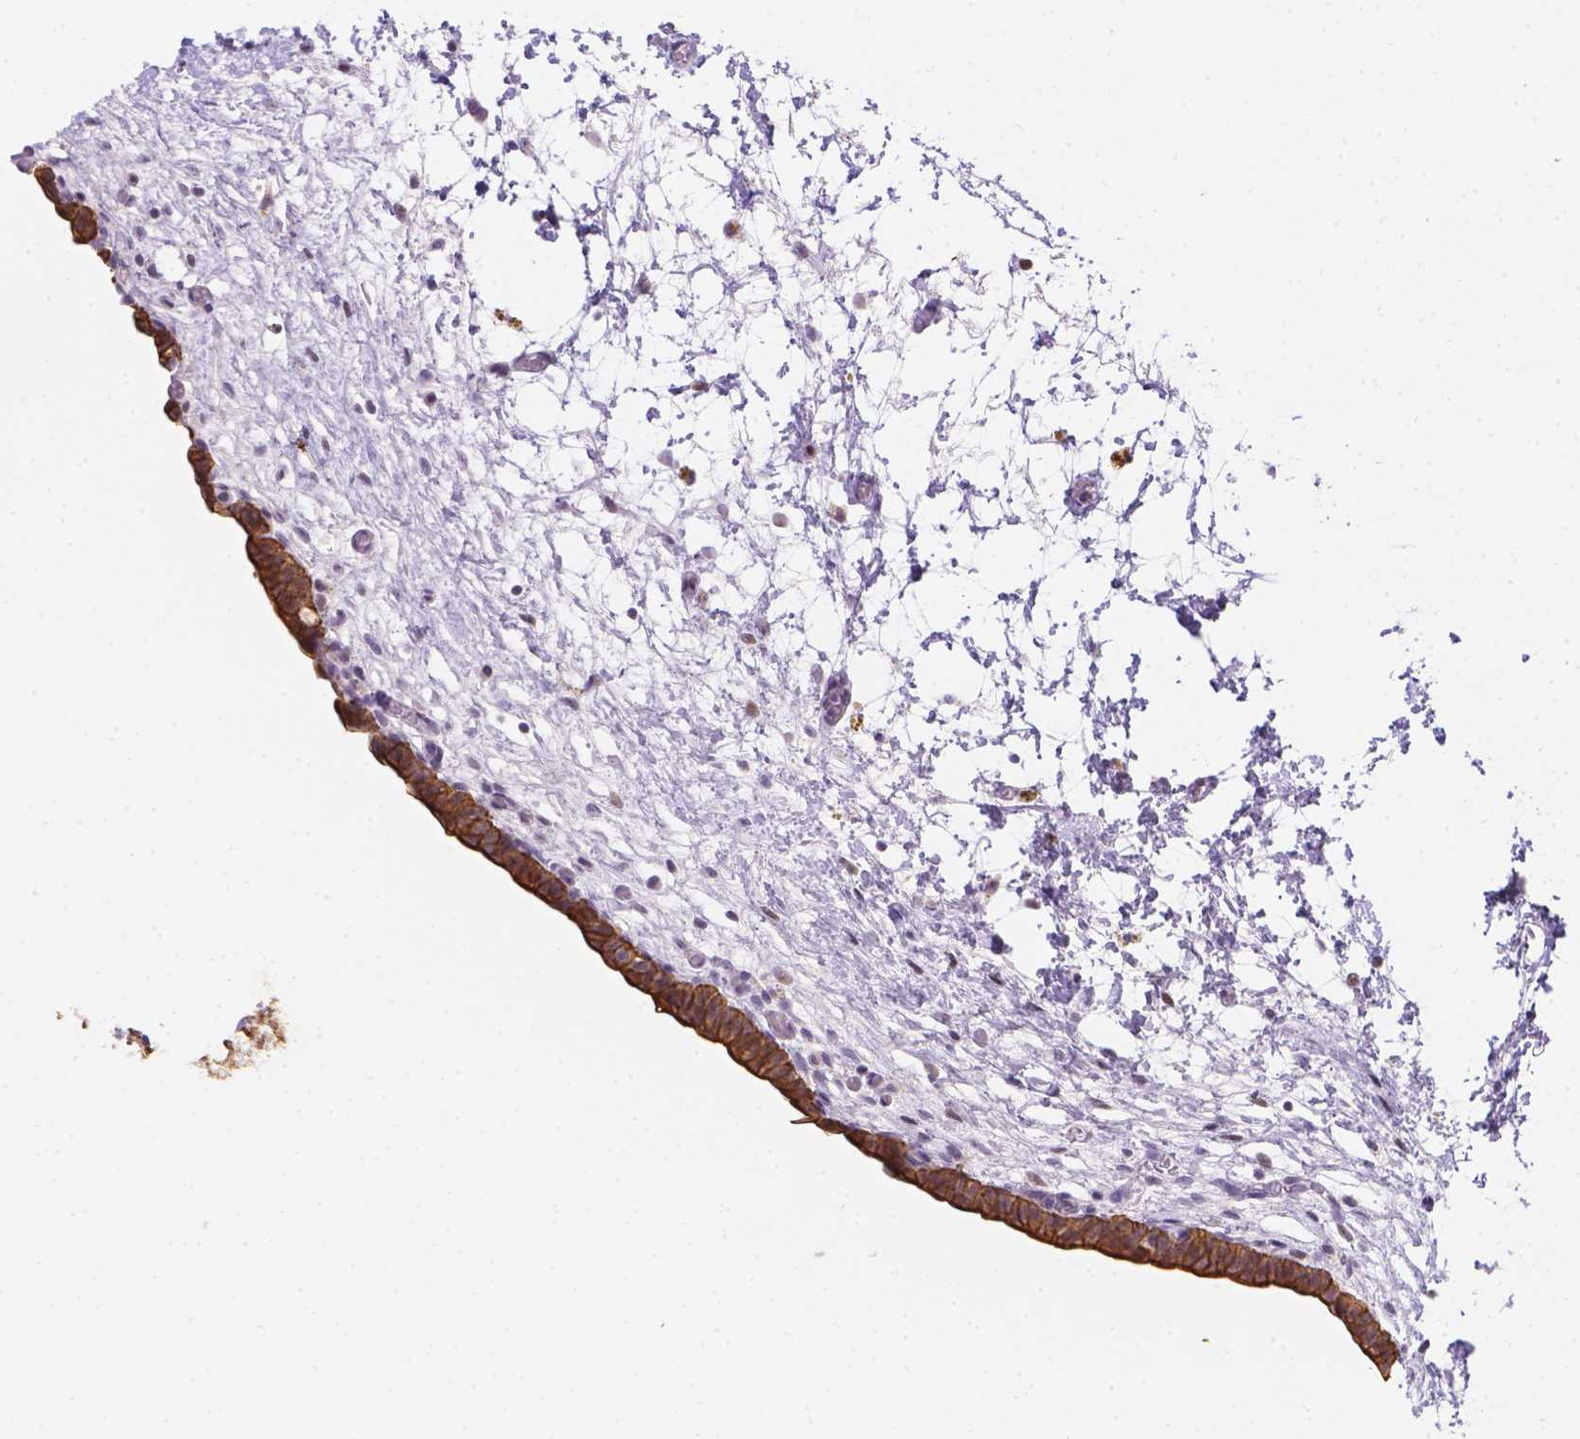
{"staining": {"intensity": "strong", "quantity": ">75%", "location": "cytoplasmic/membranous"}, "tissue": "urinary bladder", "cell_type": "Urothelial cells", "image_type": "normal", "snomed": [{"axis": "morphology", "description": "Normal tissue, NOS"}, {"axis": "topography", "description": "Urinary bladder"}], "caption": "A photomicrograph showing strong cytoplasmic/membranous staining in about >75% of urothelial cells in benign urinary bladder, as visualized by brown immunohistochemical staining.", "gene": "DMWD", "patient": {"sex": "male", "age": 69}}